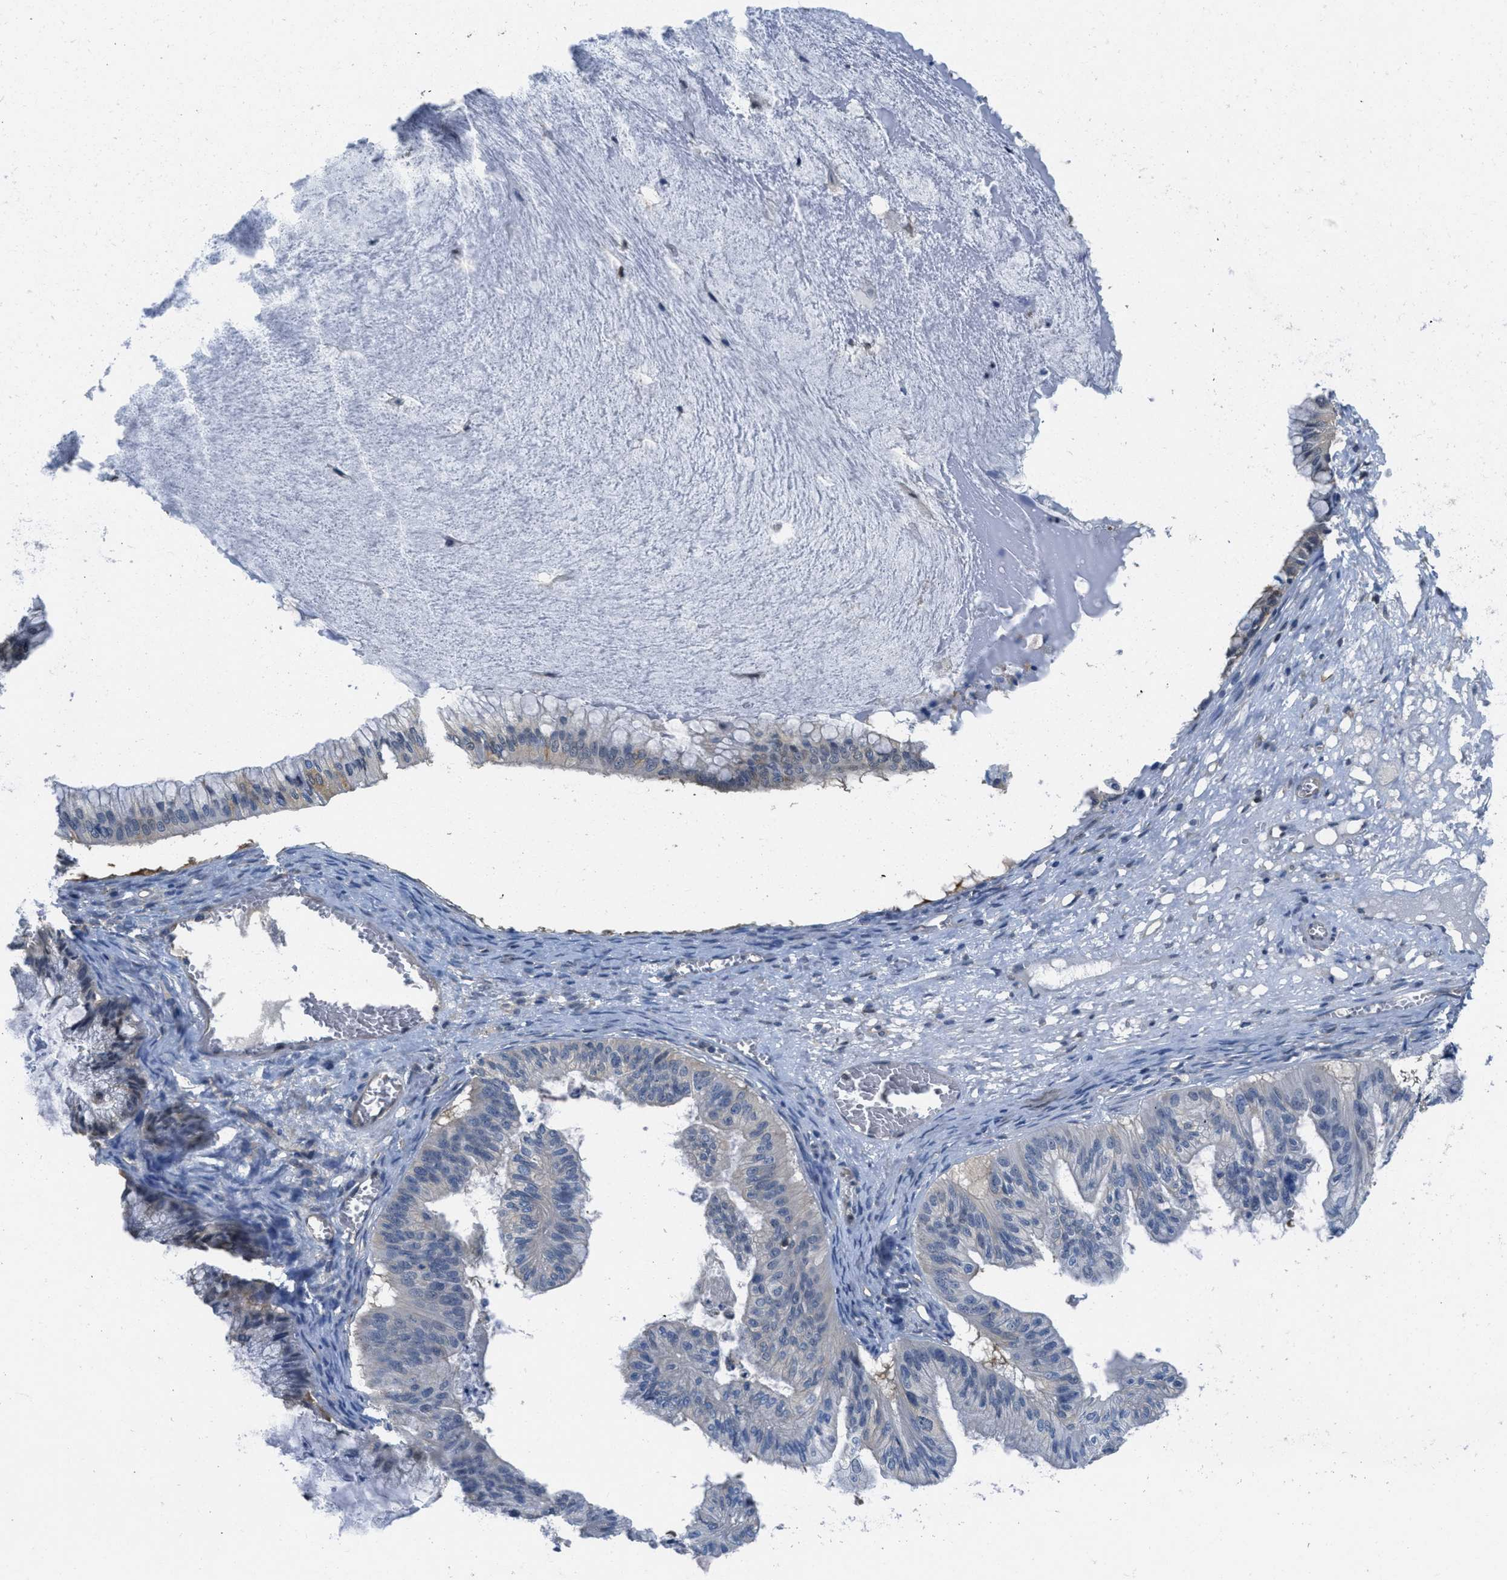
{"staining": {"intensity": "weak", "quantity": "<25%", "location": "cytoplasmic/membranous"}, "tissue": "ovarian cancer", "cell_type": "Tumor cells", "image_type": "cancer", "snomed": [{"axis": "morphology", "description": "Cystadenocarcinoma, mucinous, NOS"}, {"axis": "topography", "description": "Ovary"}], "caption": "This image is of ovarian cancer (mucinous cystadenocarcinoma) stained with immunohistochemistry to label a protein in brown with the nuclei are counter-stained blue. There is no staining in tumor cells.", "gene": "PIP5K1C", "patient": {"sex": "female", "age": 57}}